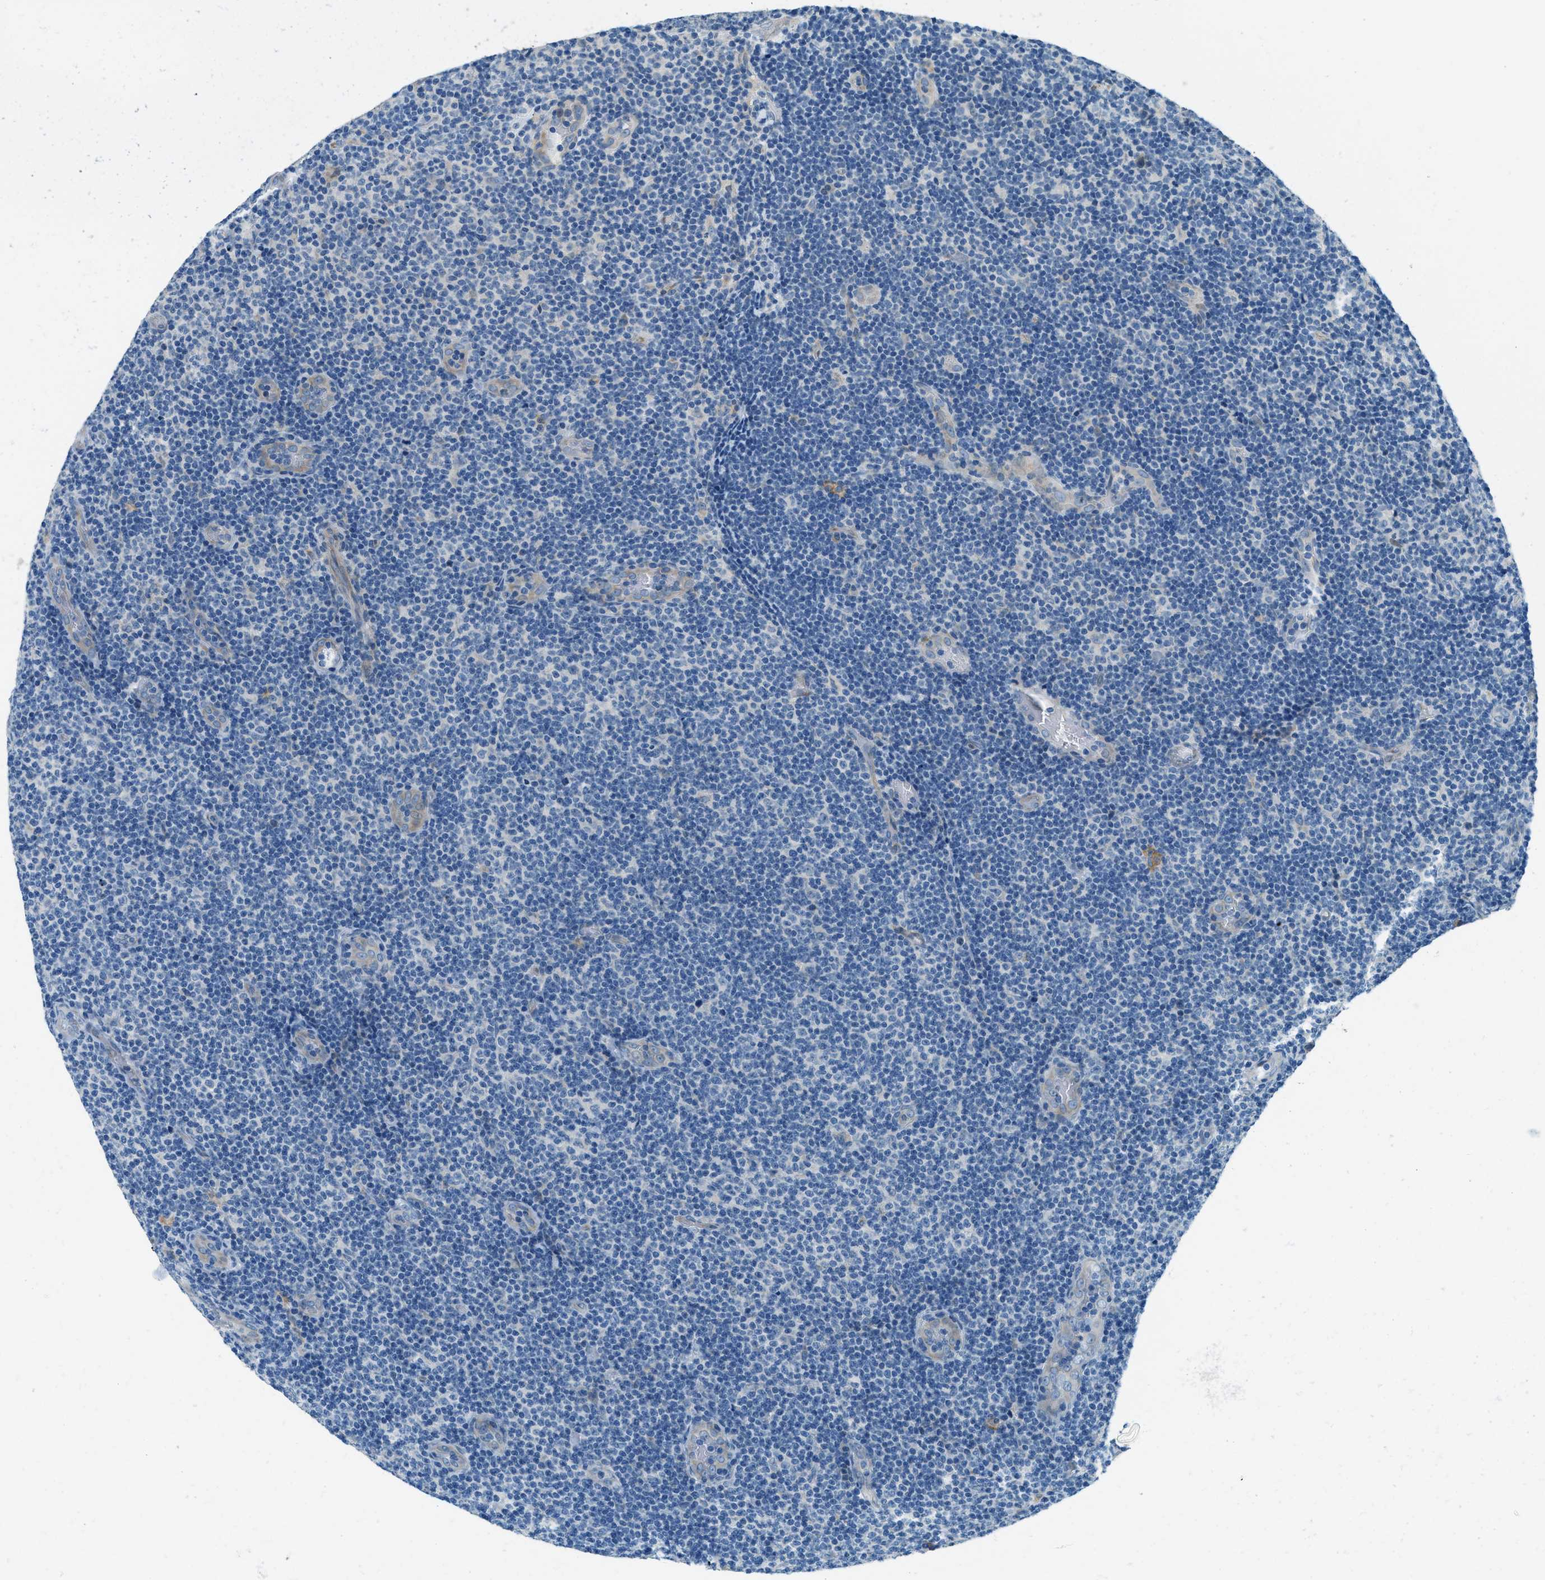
{"staining": {"intensity": "negative", "quantity": "none", "location": "none"}, "tissue": "lymphoma", "cell_type": "Tumor cells", "image_type": "cancer", "snomed": [{"axis": "morphology", "description": "Malignant lymphoma, non-Hodgkin's type, Low grade"}, {"axis": "topography", "description": "Lymph node"}], "caption": "Tumor cells are negative for protein expression in human malignant lymphoma, non-Hodgkin's type (low-grade). (DAB immunohistochemistry (IHC), high magnification).", "gene": "ZNF367", "patient": {"sex": "male", "age": 83}}